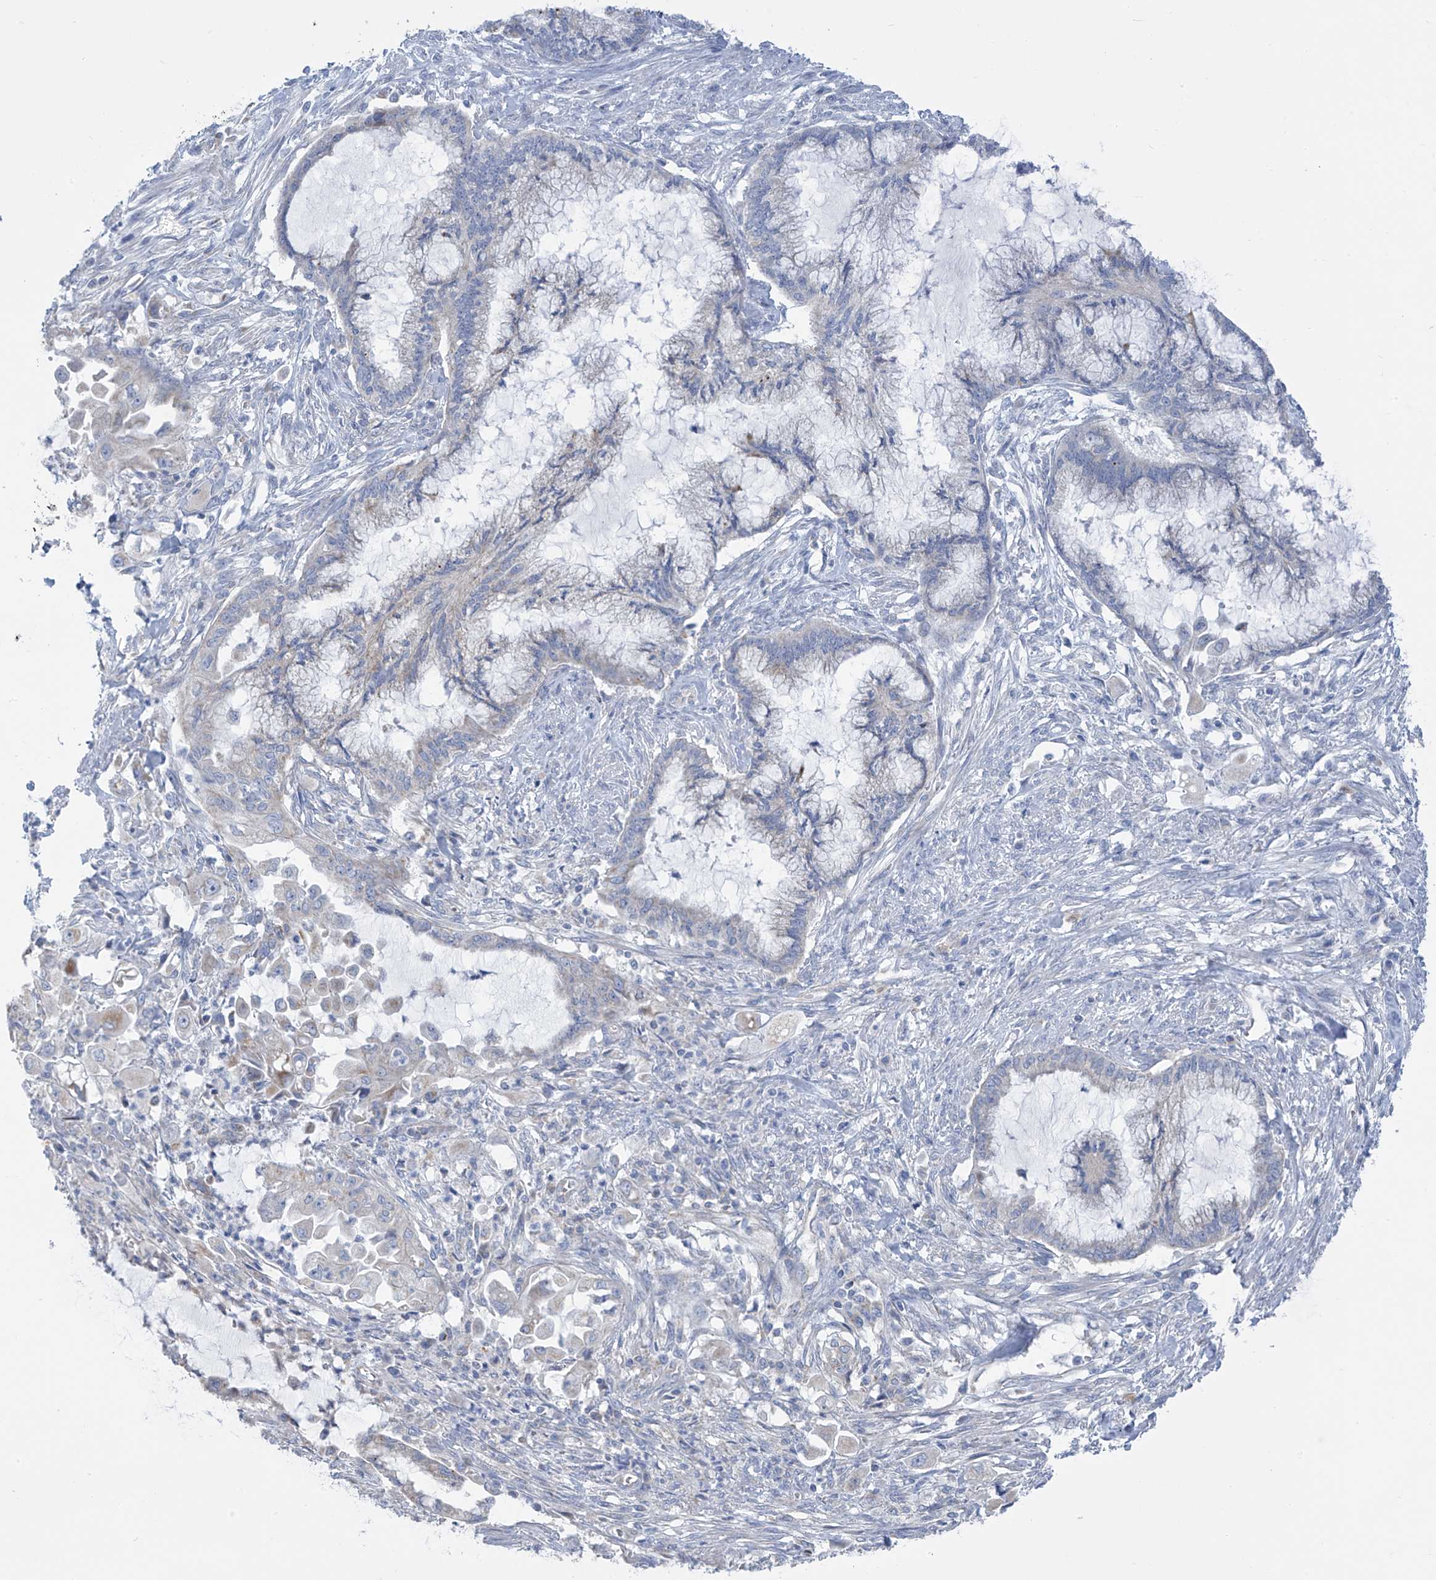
{"staining": {"intensity": "weak", "quantity": "25%-75%", "location": "cytoplasmic/membranous"}, "tissue": "endometrial cancer", "cell_type": "Tumor cells", "image_type": "cancer", "snomed": [{"axis": "morphology", "description": "Adenocarcinoma, NOS"}, {"axis": "topography", "description": "Endometrium"}], "caption": "Endometrial cancer (adenocarcinoma) stained with a brown dye exhibits weak cytoplasmic/membranous positive staining in approximately 25%-75% of tumor cells.", "gene": "PNPT1", "patient": {"sex": "female", "age": 86}}